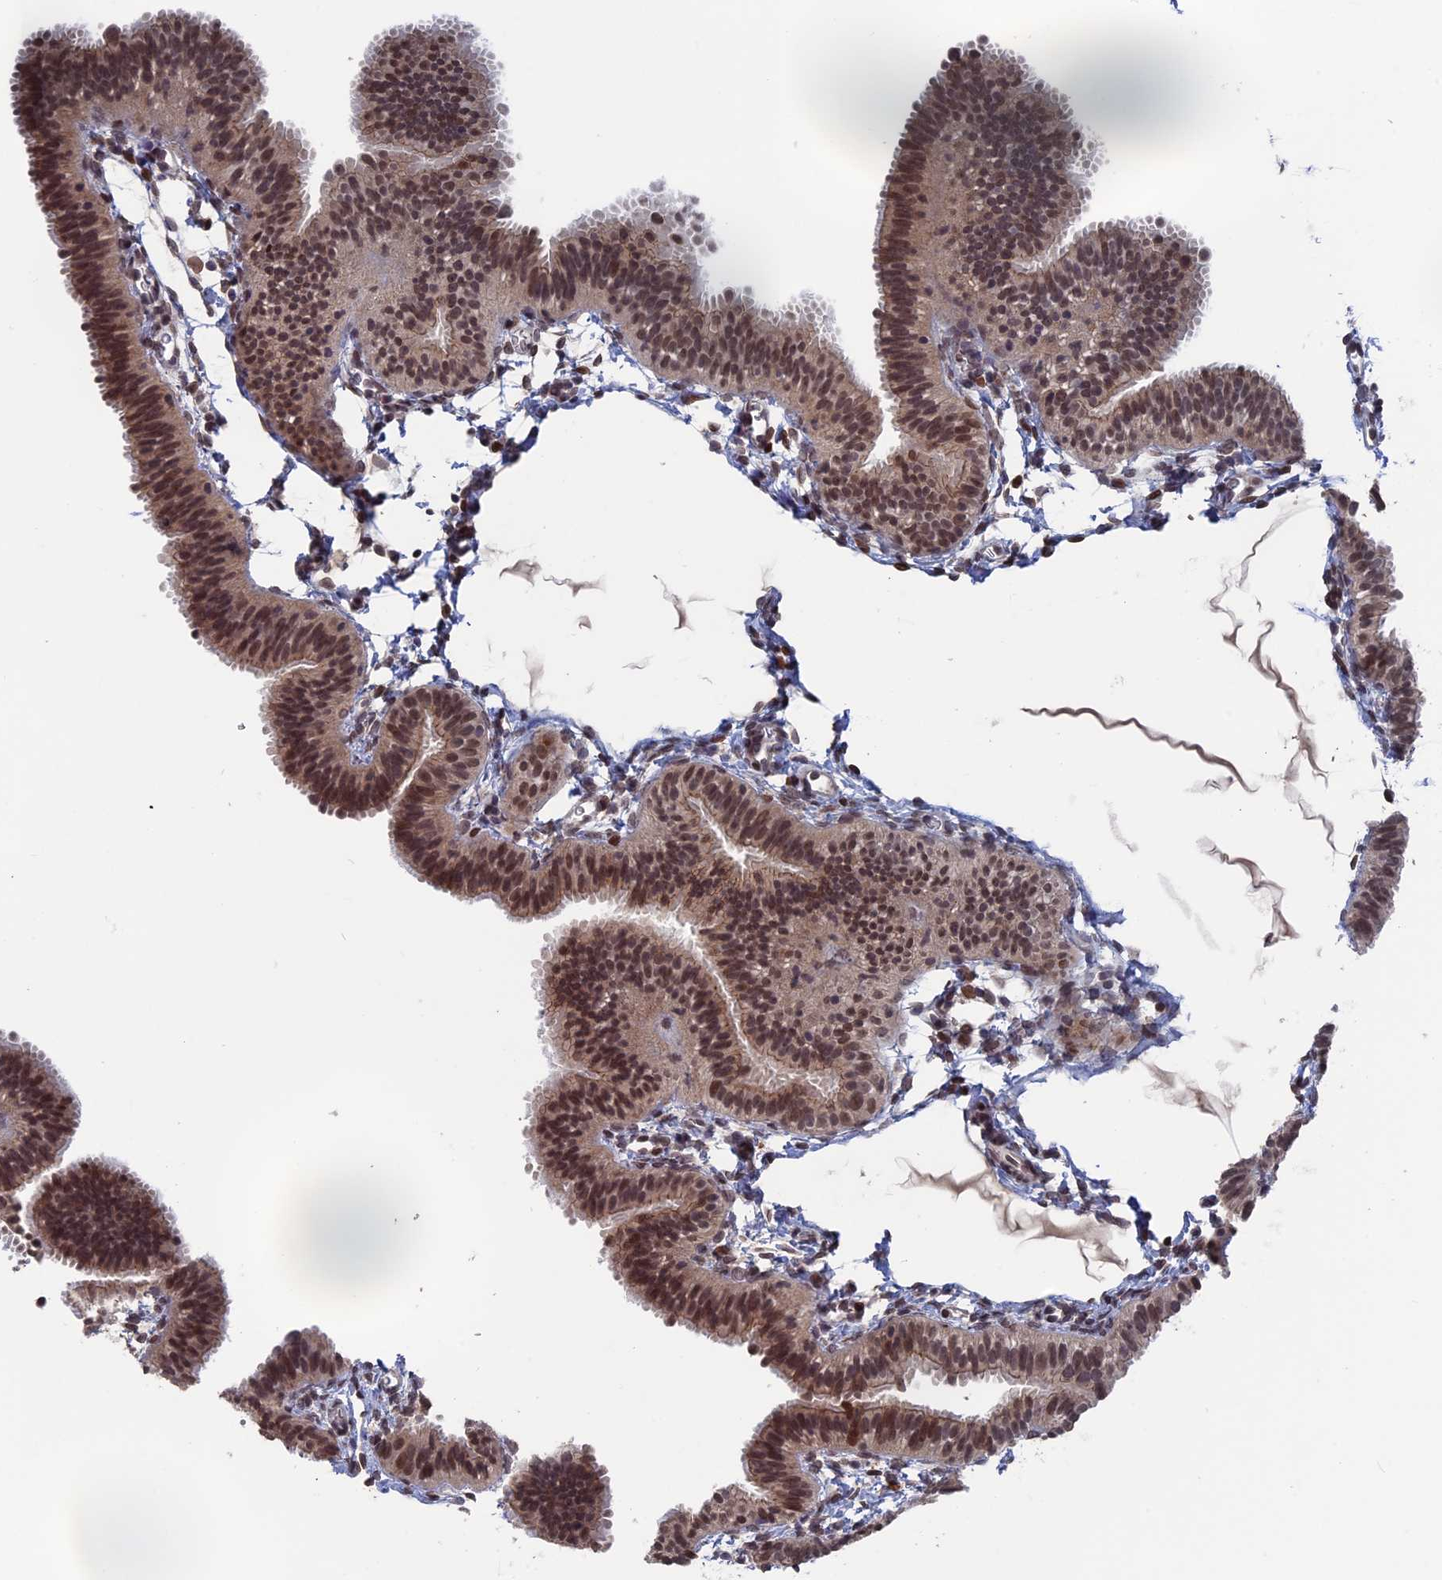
{"staining": {"intensity": "moderate", "quantity": ">75%", "location": "cytoplasmic/membranous,nuclear"}, "tissue": "fallopian tube", "cell_type": "Glandular cells", "image_type": "normal", "snomed": [{"axis": "morphology", "description": "Normal tissue, NOS"}, {"axis": "topography", "description": "Fallopian tube"}], "caption": "A brown stain highlights moderate cytoplasmic/membranous,nuclear positivity of a protein in glandular cells of unremarkable fallopian tube. Immunohistochemistry stains the protein of interest in brown and the nuclei are stained blue.", "gene": "NR2C2AP", "patient": {"sex": "female", "age": 35}}